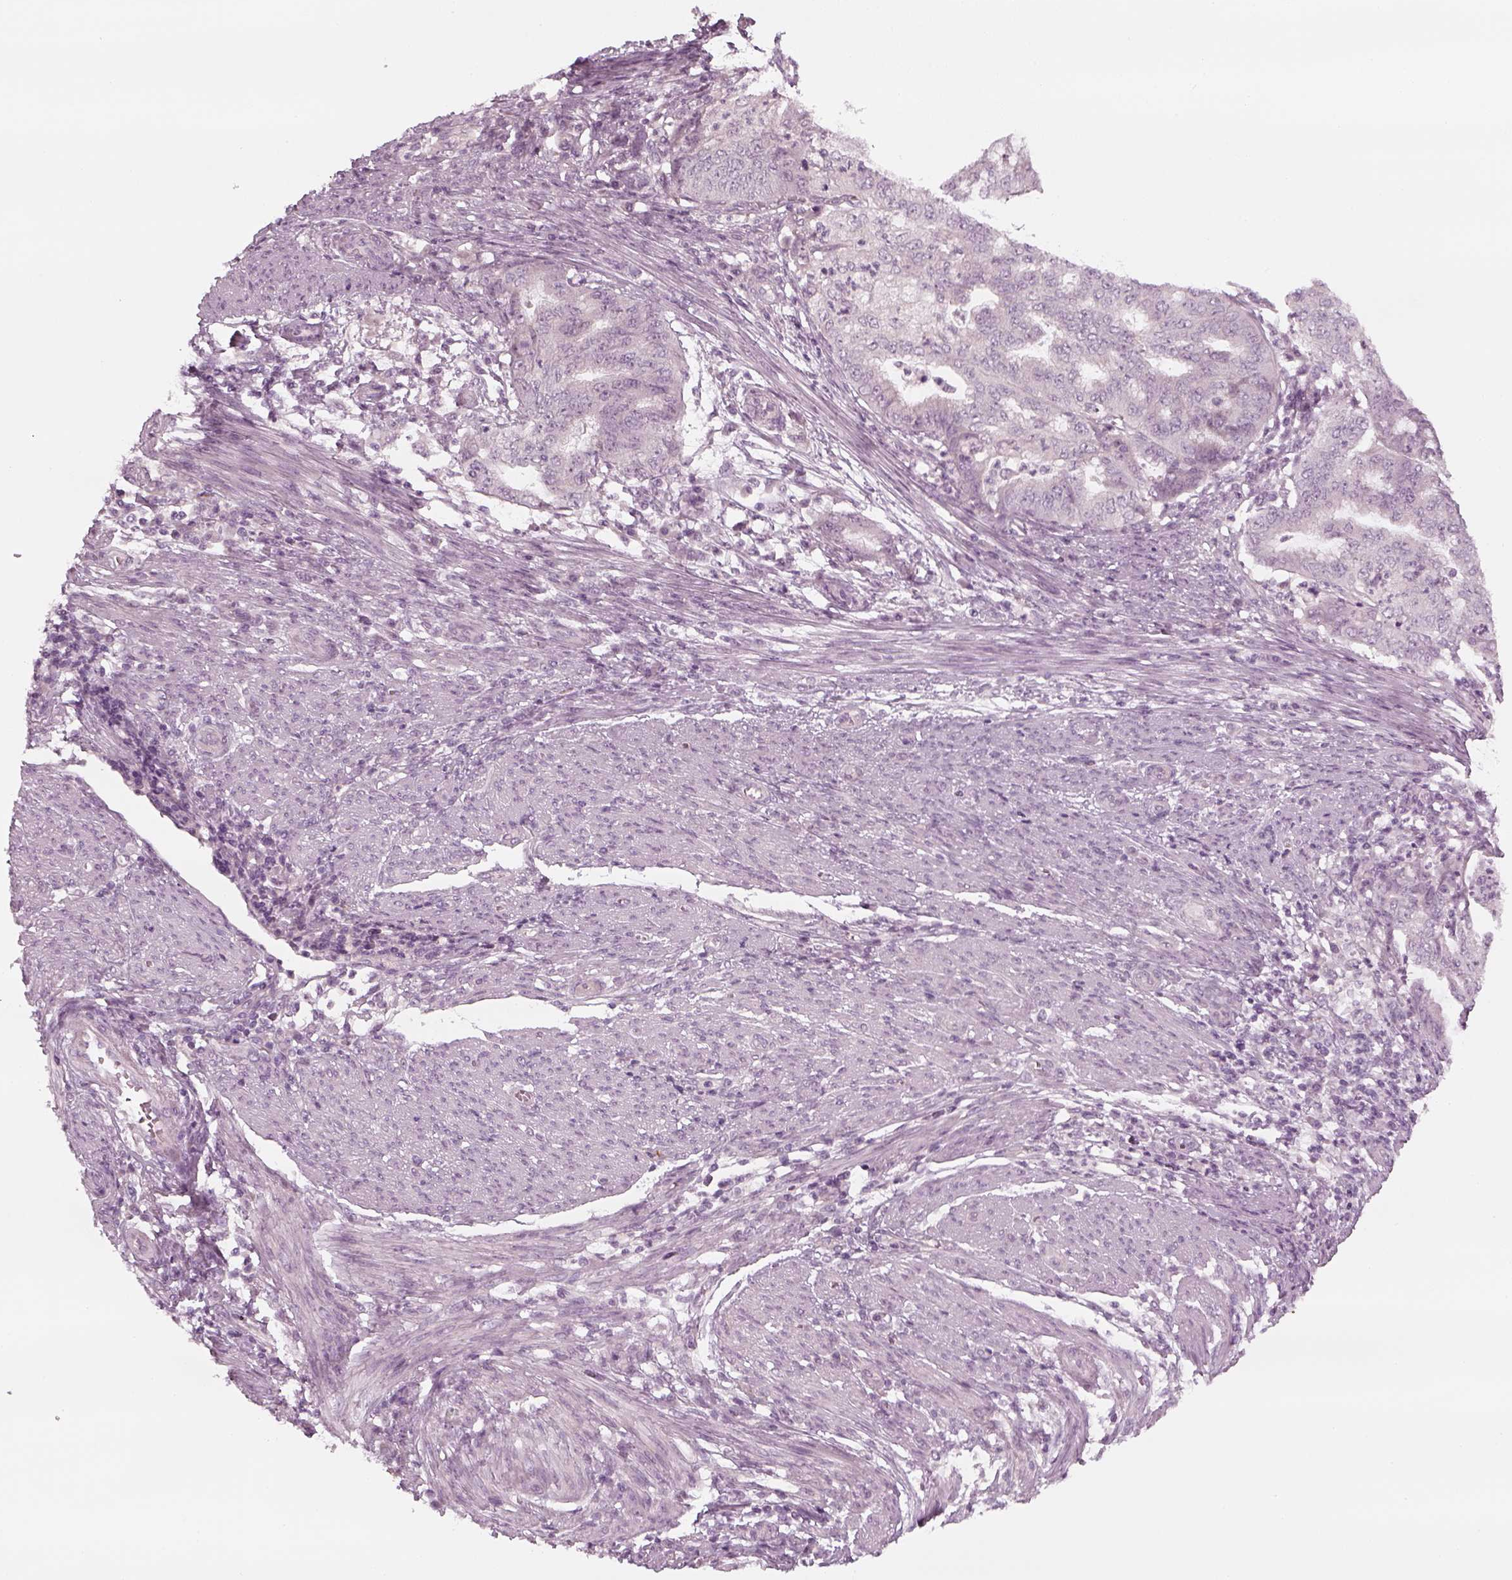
{"staining": {"intensity": "negative", "quantity": "none", "location": "none"}, "tissue": "endometrial cancer", "cell_type": "Tumor cells", "image_type": "cancer", "snomed": [{"axis": "morphology", "description": "Adenocarcinoma, NOS"}, {"axis": "topography", "description": "Endometrium"}], "caption": "There is no significant positivity in tumor cells of endometrial adenocarcinoma.", "gene": "PNMT", "patient": {"sex": "female", "age": 79}}